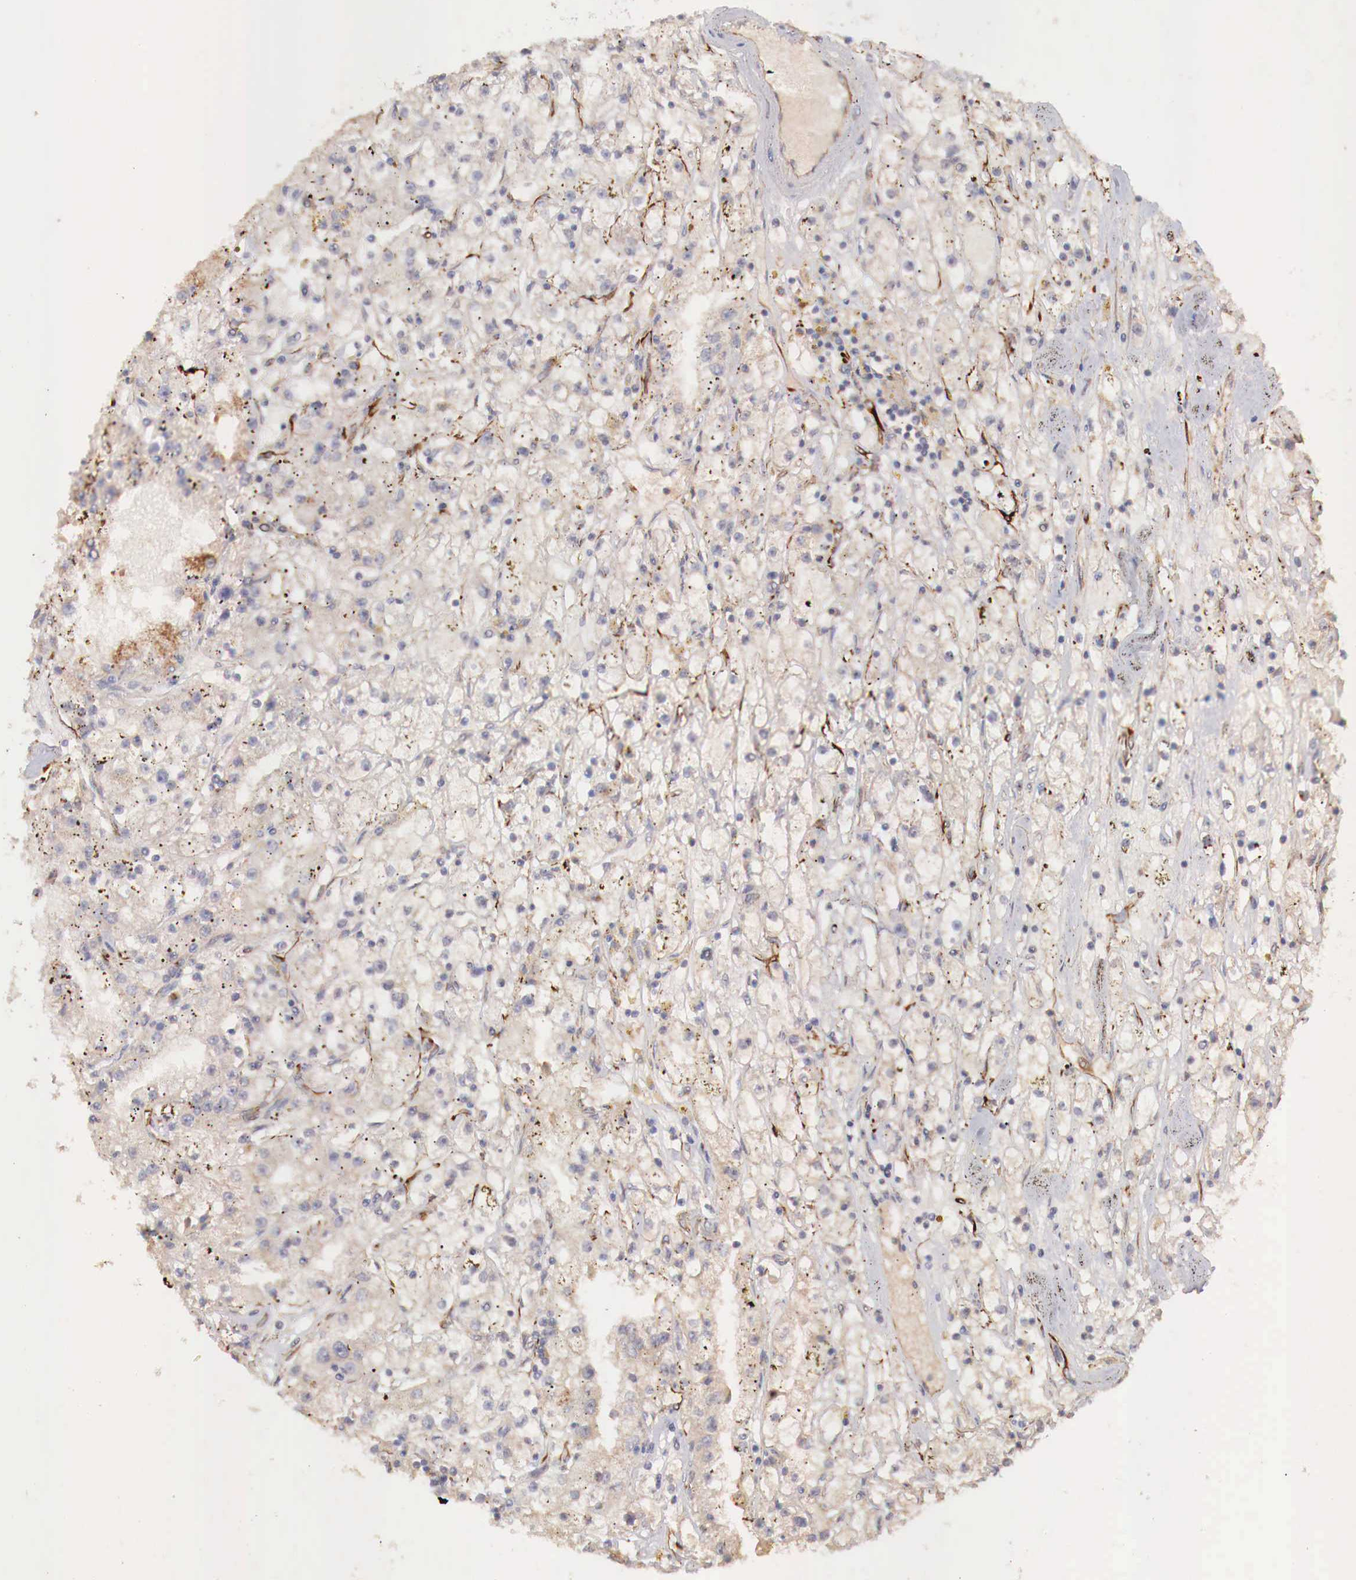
{"staining": {"intensity": "negative", "quantity": "none", "location": "none"}, "tissue": "renal cancer", "cell_type": "Tumor cells", "image_type": "cancer", "snomed": [{"axis": "morphology", "description": "Adenocarcinoma, NOS"}, {"axis": "topography", "description": "Kidney"}], "caption": "Tumor cells are negative for brown protein staining in adenocarcinoma (renal).", "gene": "WT1", "patient": {"sex": "male", "age": 56}}